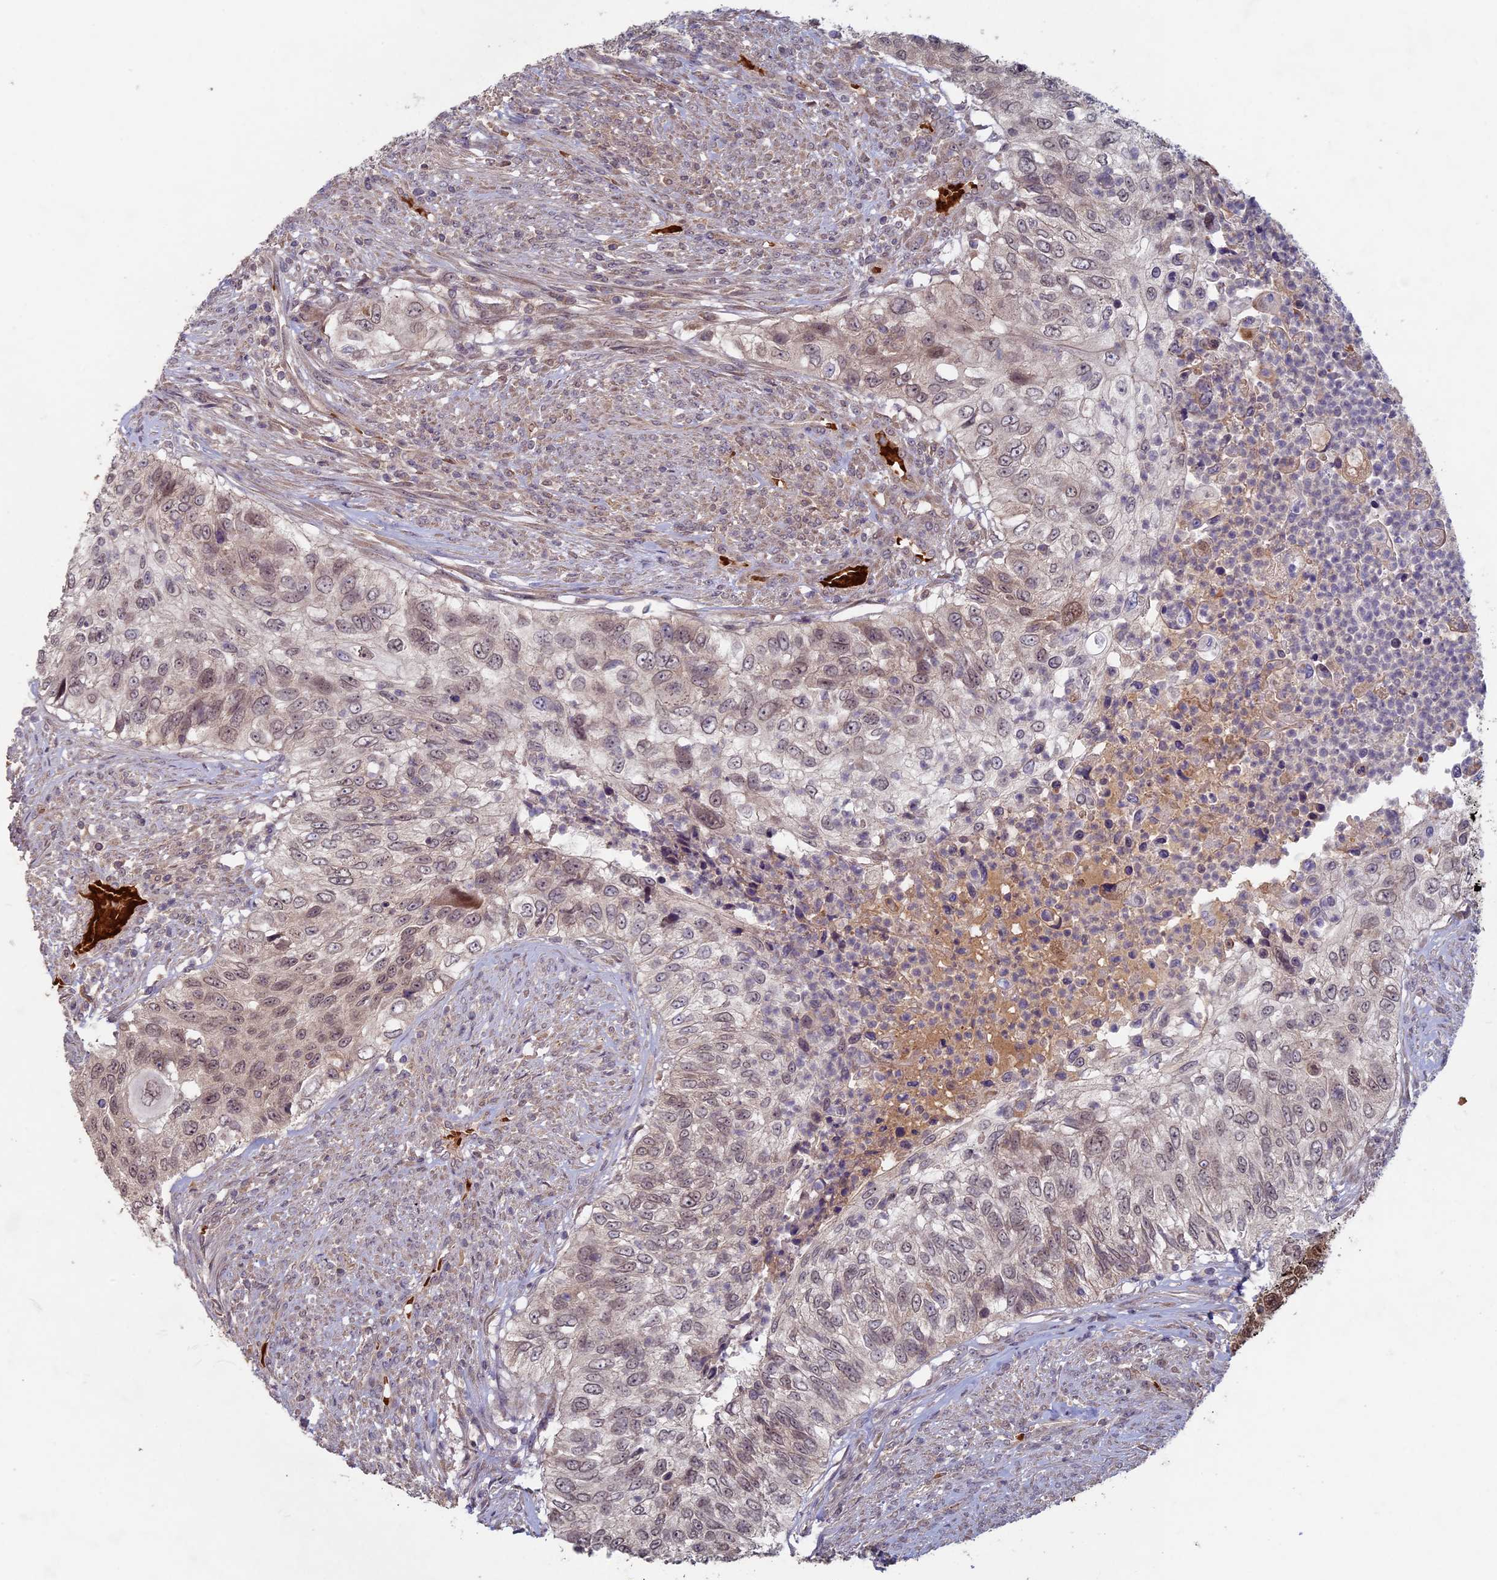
{"staining": {"intensity": "weak", "quantity": ">75%", "location": "cytoplasmic/membranous,nuclear"}, "tissue": "urothelial cancer", "cell_type": "Tumor cells", "image_type": "cancer", "snomed": [{"axis": "morphology", "description": "Urothelial carcinoma, High grade"}, {"axis": "topography", "description": "Urinary bladder"}], "caption": "A brown stain labels weak cytoplasmic/membranous and nuclear staining of a protein in human high-grade urothelial carcinoma tumor cells.", "gene": "RCCD1", "patient": {"sex": "female", "age": 60}}